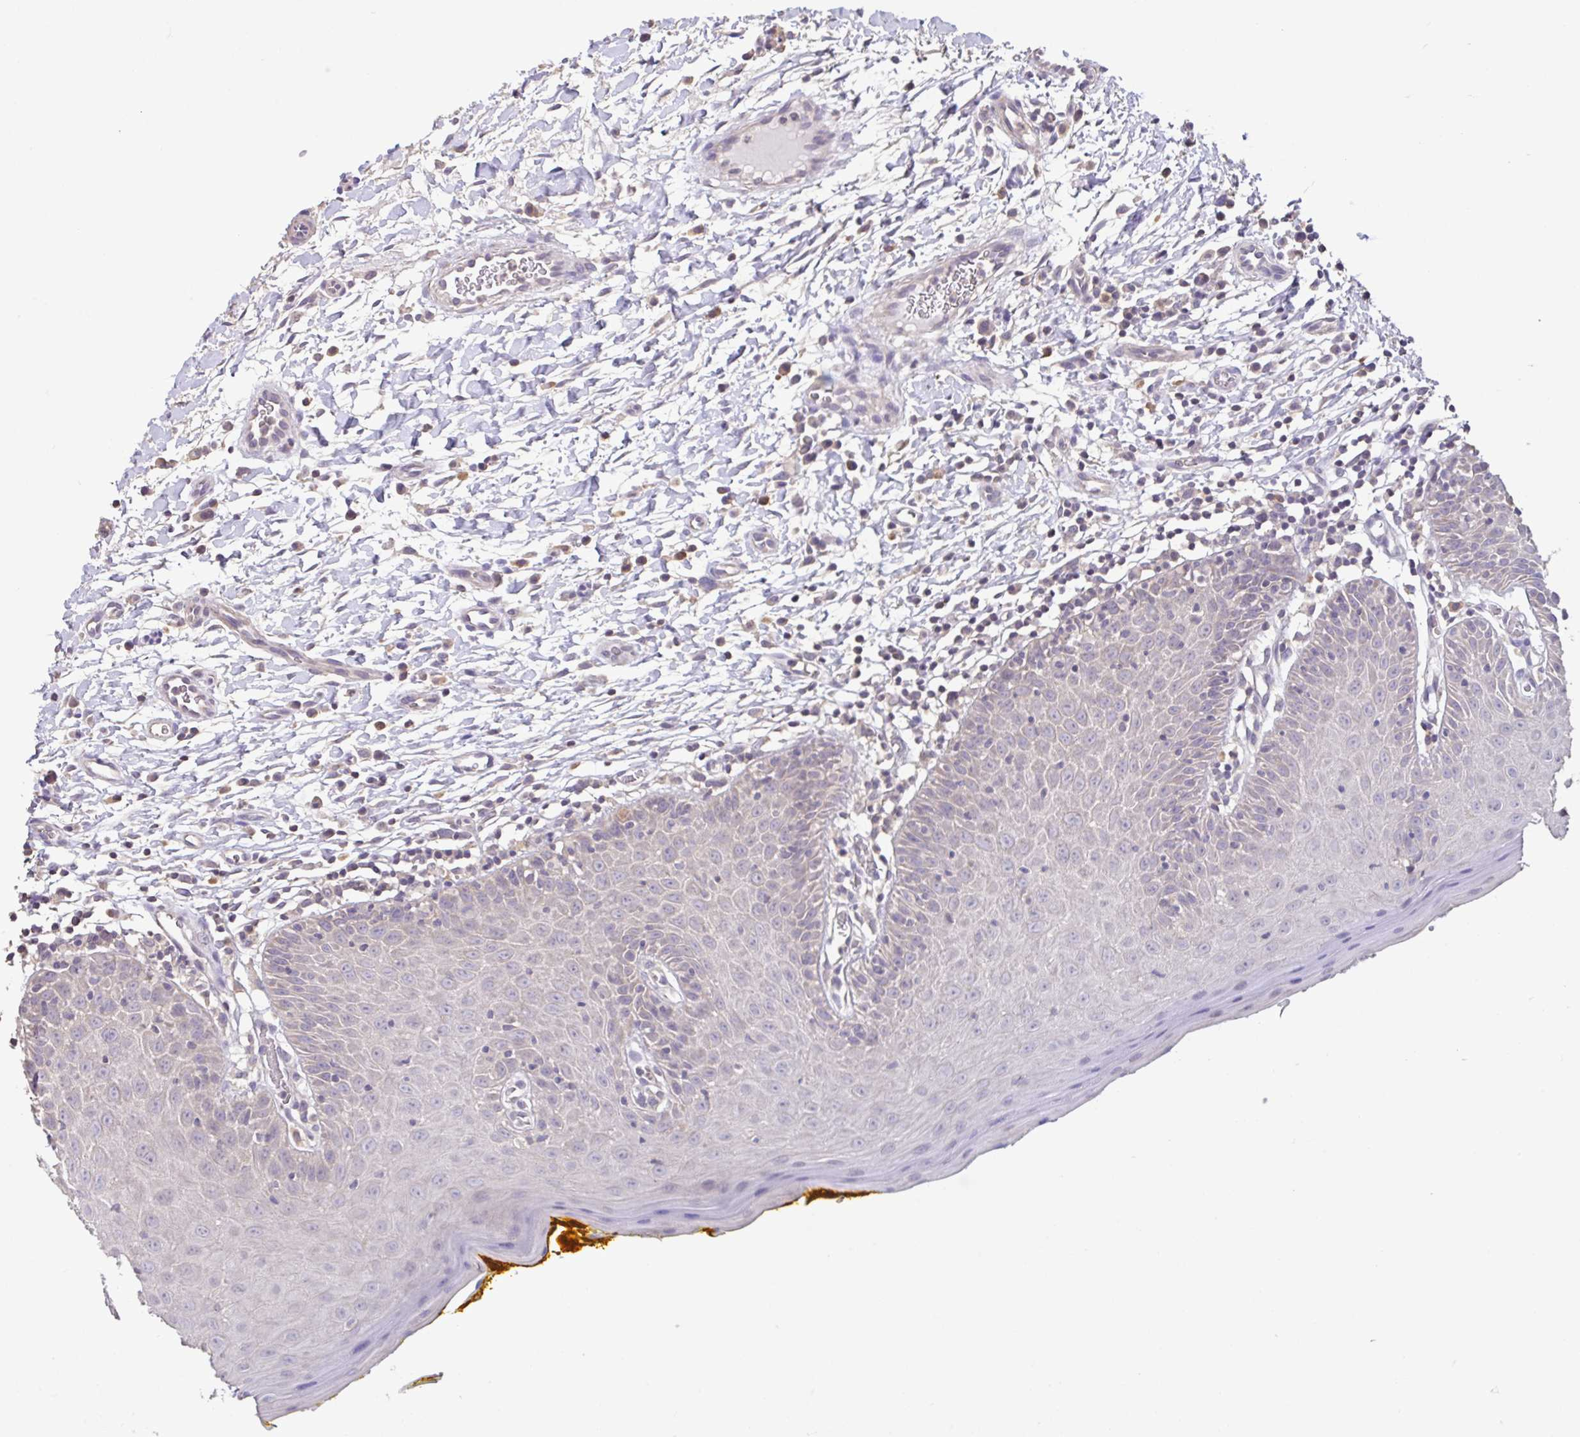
{"staining": {"intensity": "negative", "quantity": "none", "location": "none"}, "tissue": "oral mucosa", "cell_type": "Squamous epithelial cells", "image_type": "normal", "snomed": [{"axis": "morphology", "description": "Normal tissue, NOS"}, {"axis": "topography", "description": "Oral tissue"}, {"axis": "topography", "description": "Tounge, NOS"}], "caption": "Immunohistochemistry (IHC) of unremarkable oral mucosa demonstrates no staining in squamous epithelial cells. (DAB (3,3'-diaminobenzidine) immunohistochemistry visualized using brightfield microscopy, high magnification).", "gene": "ACTRT2", "patient": {"sex": "female", "age": 58}}